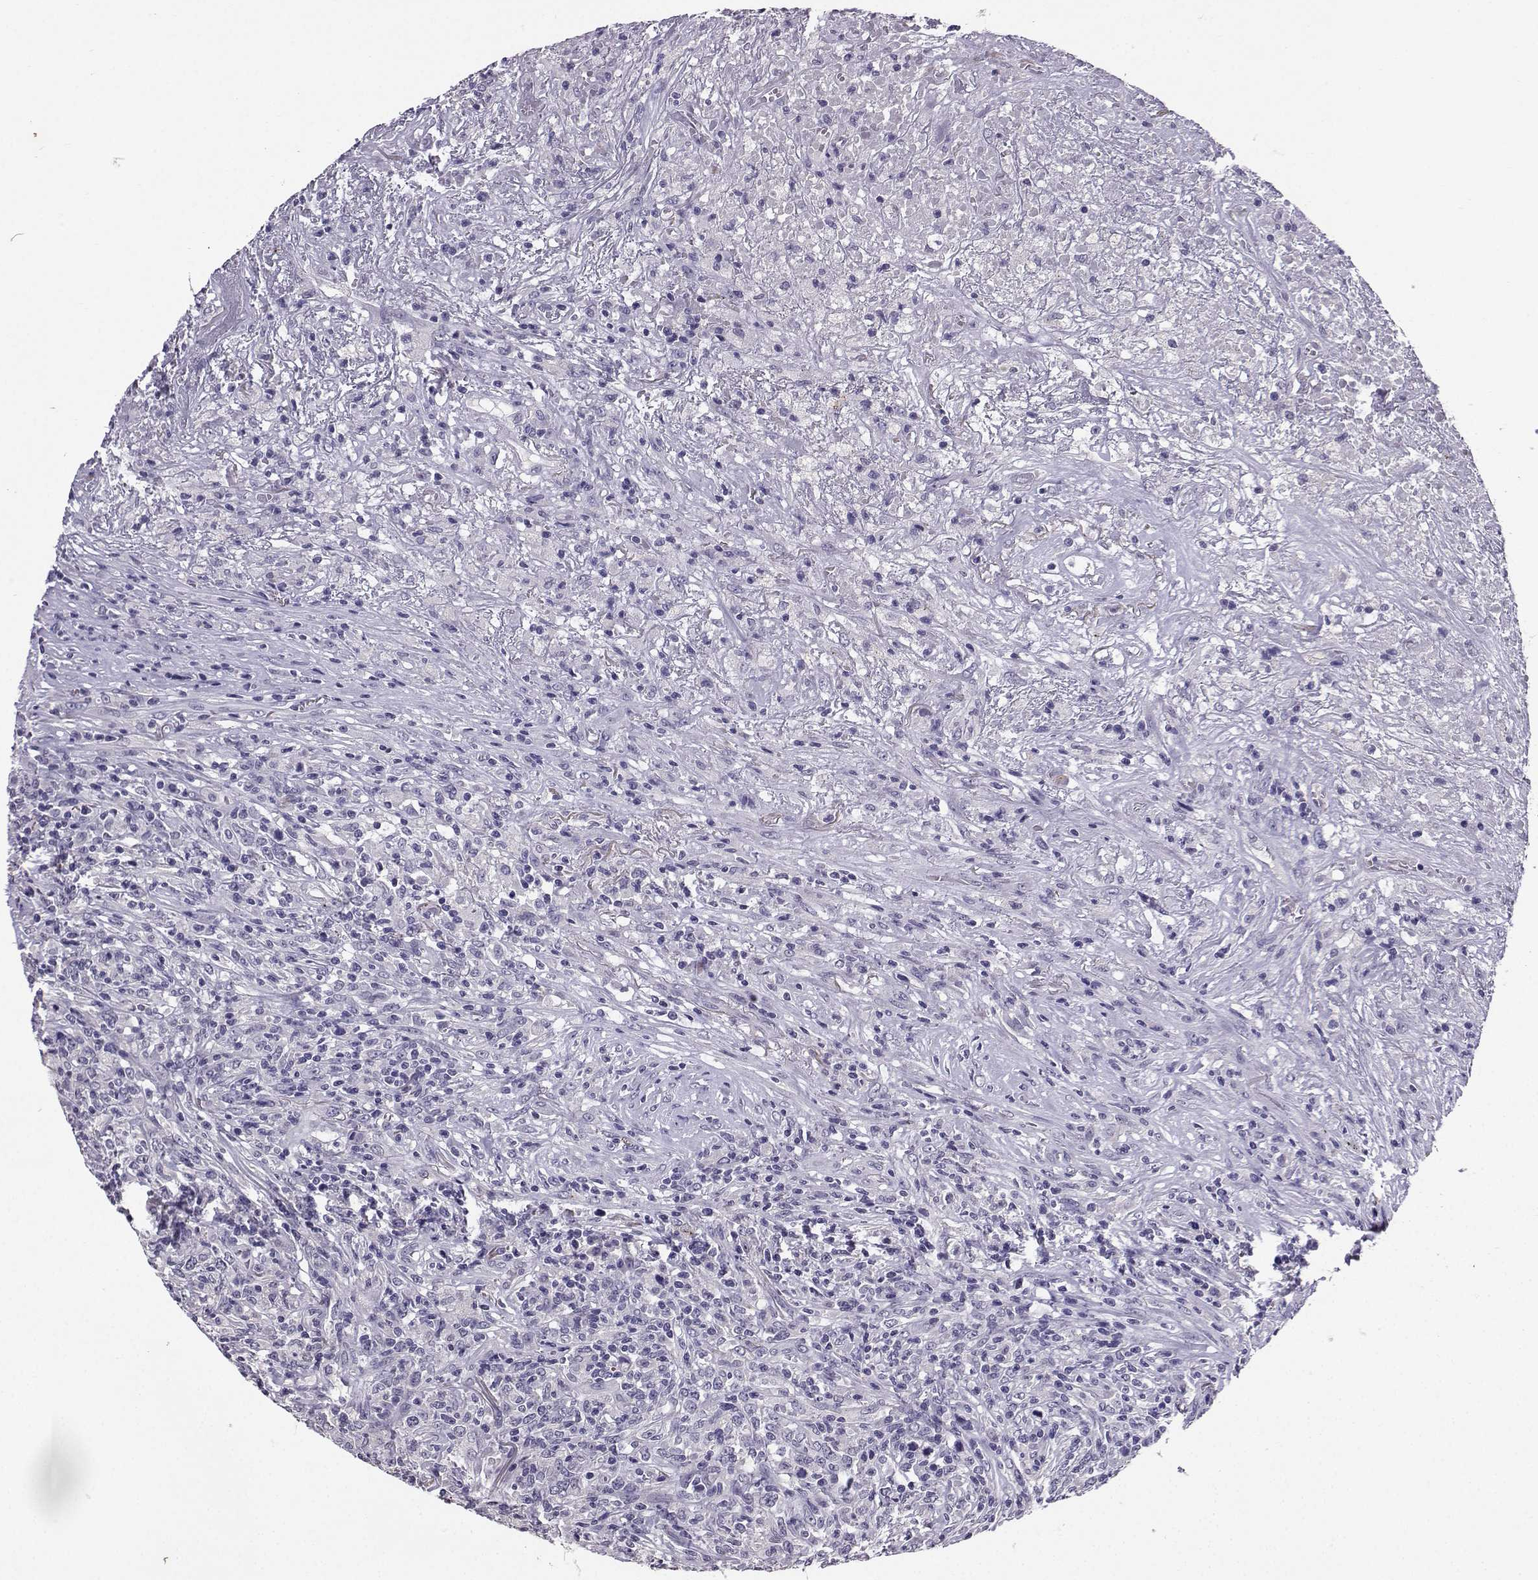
{"staining": {"intensity": "negative", "quantity": "none", "location": "none"}, "tissue": "lymphoma", "cell_type": "Tumor cells", "image_type": "cancer", "snomed": [{"axis": "morphology", "description": "Malignant lymphoma, non-Hodgkin's type, High grade"}, {"axis": "topography", "description": "Lung"}], "caption": "This histopathology image is of malignant lymphoma, non-Hodgkin's type (high-grade) stained with immunohistochemistry to label a protein in brown with the nuclei are counter-stained blue. There is no expression in tumor cells.", "gene": "SPAG11B", "patient": {"sex": "male", "age": 79}}